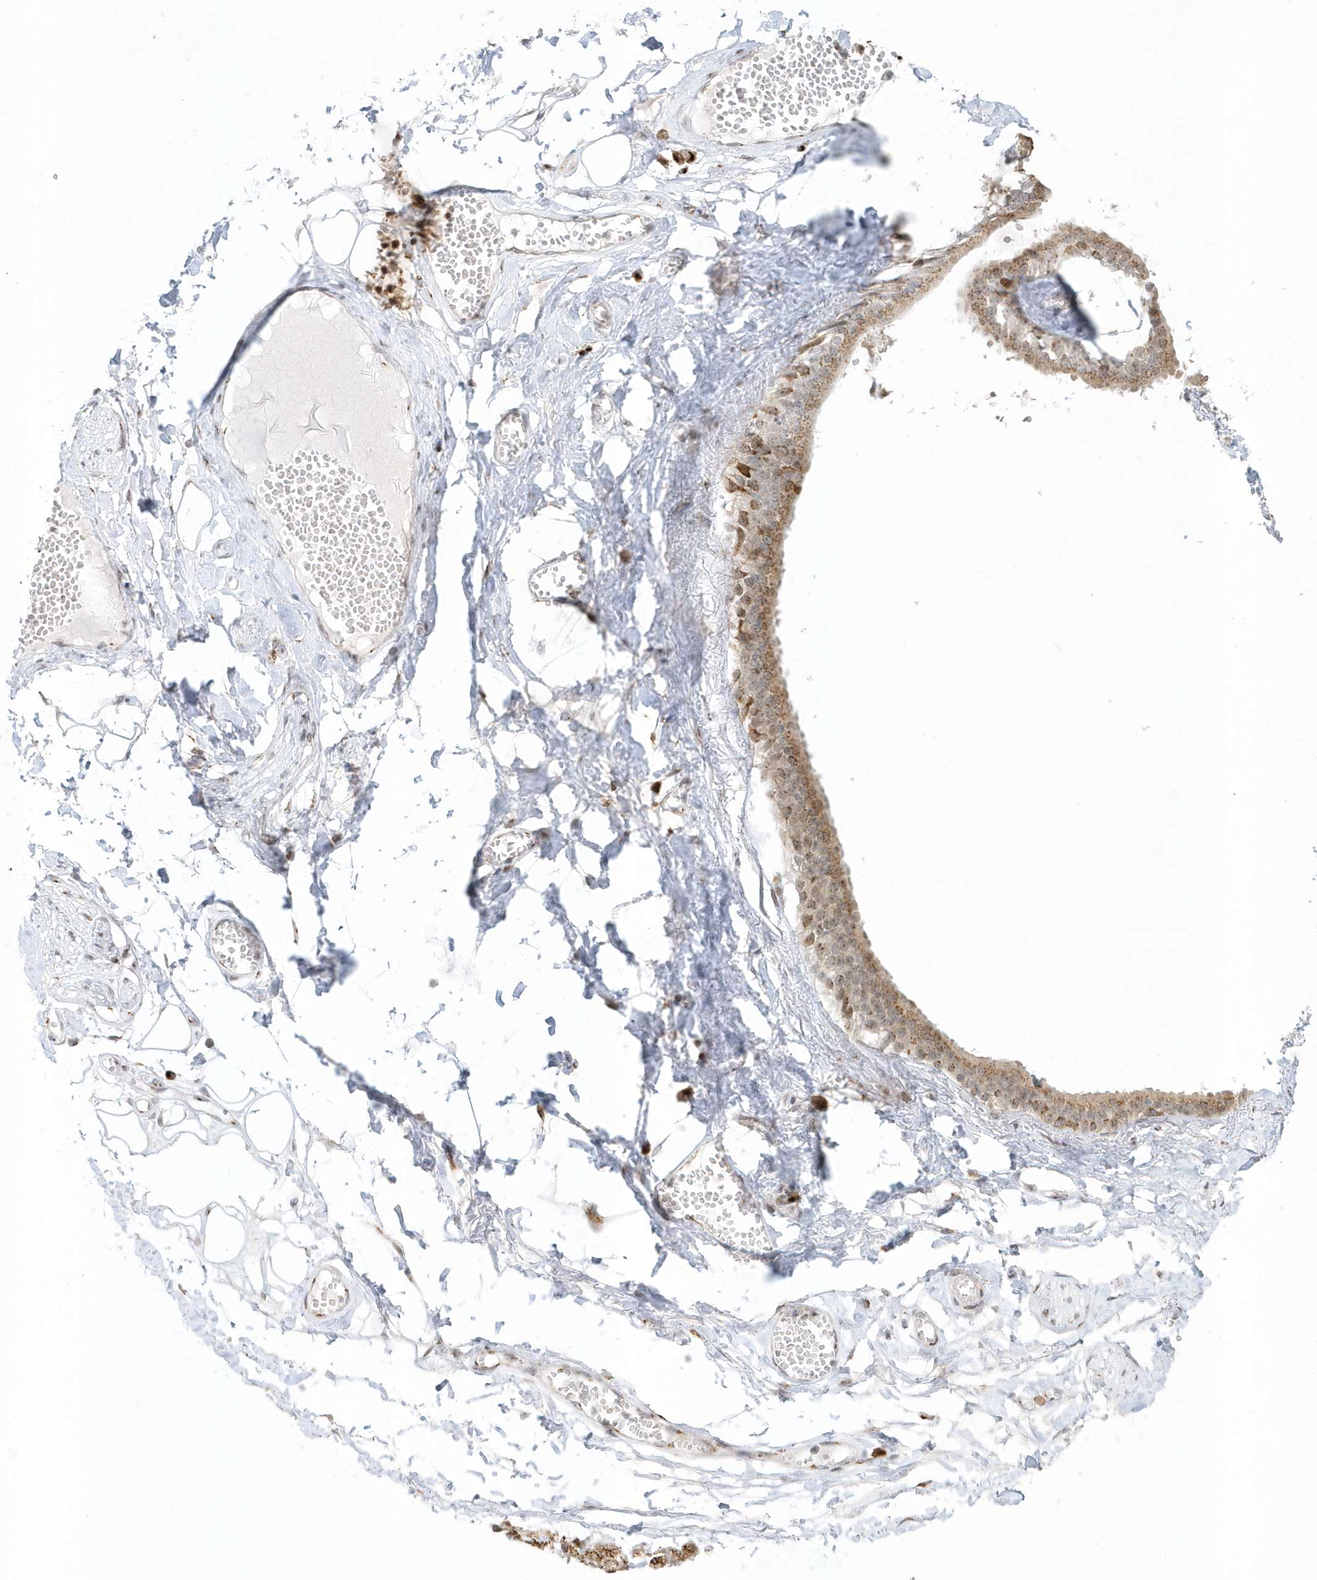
{"staining": {"intensity": "negative", "quantity": "none", "location": "none"}, "tissue": "adipose tissue", "cell_type": "Adipocytes", "image_type": "normal", "snomed": [{"axis": "morphology", "description": "Normal tissue, NOS"}, {"axis": "morphology", "description": "Inflammation, NOS"}, {"axis": "topography", "description": "Salivary gland"}, {"axis": "topography", "description": "Peripheral nerve tissue"}], "caption": "An IHC image of unremarkable adipose tissue is shown. There is no staining in adipocytes of adipose tissue. (Stains: DAB immunohistochemistry (IHC) with hematoxylin counter stain, Microscopy: brightfield microscopy at high magnification).", "gene": "DHFR", "patient": {"sex": "female", "age": 75}}